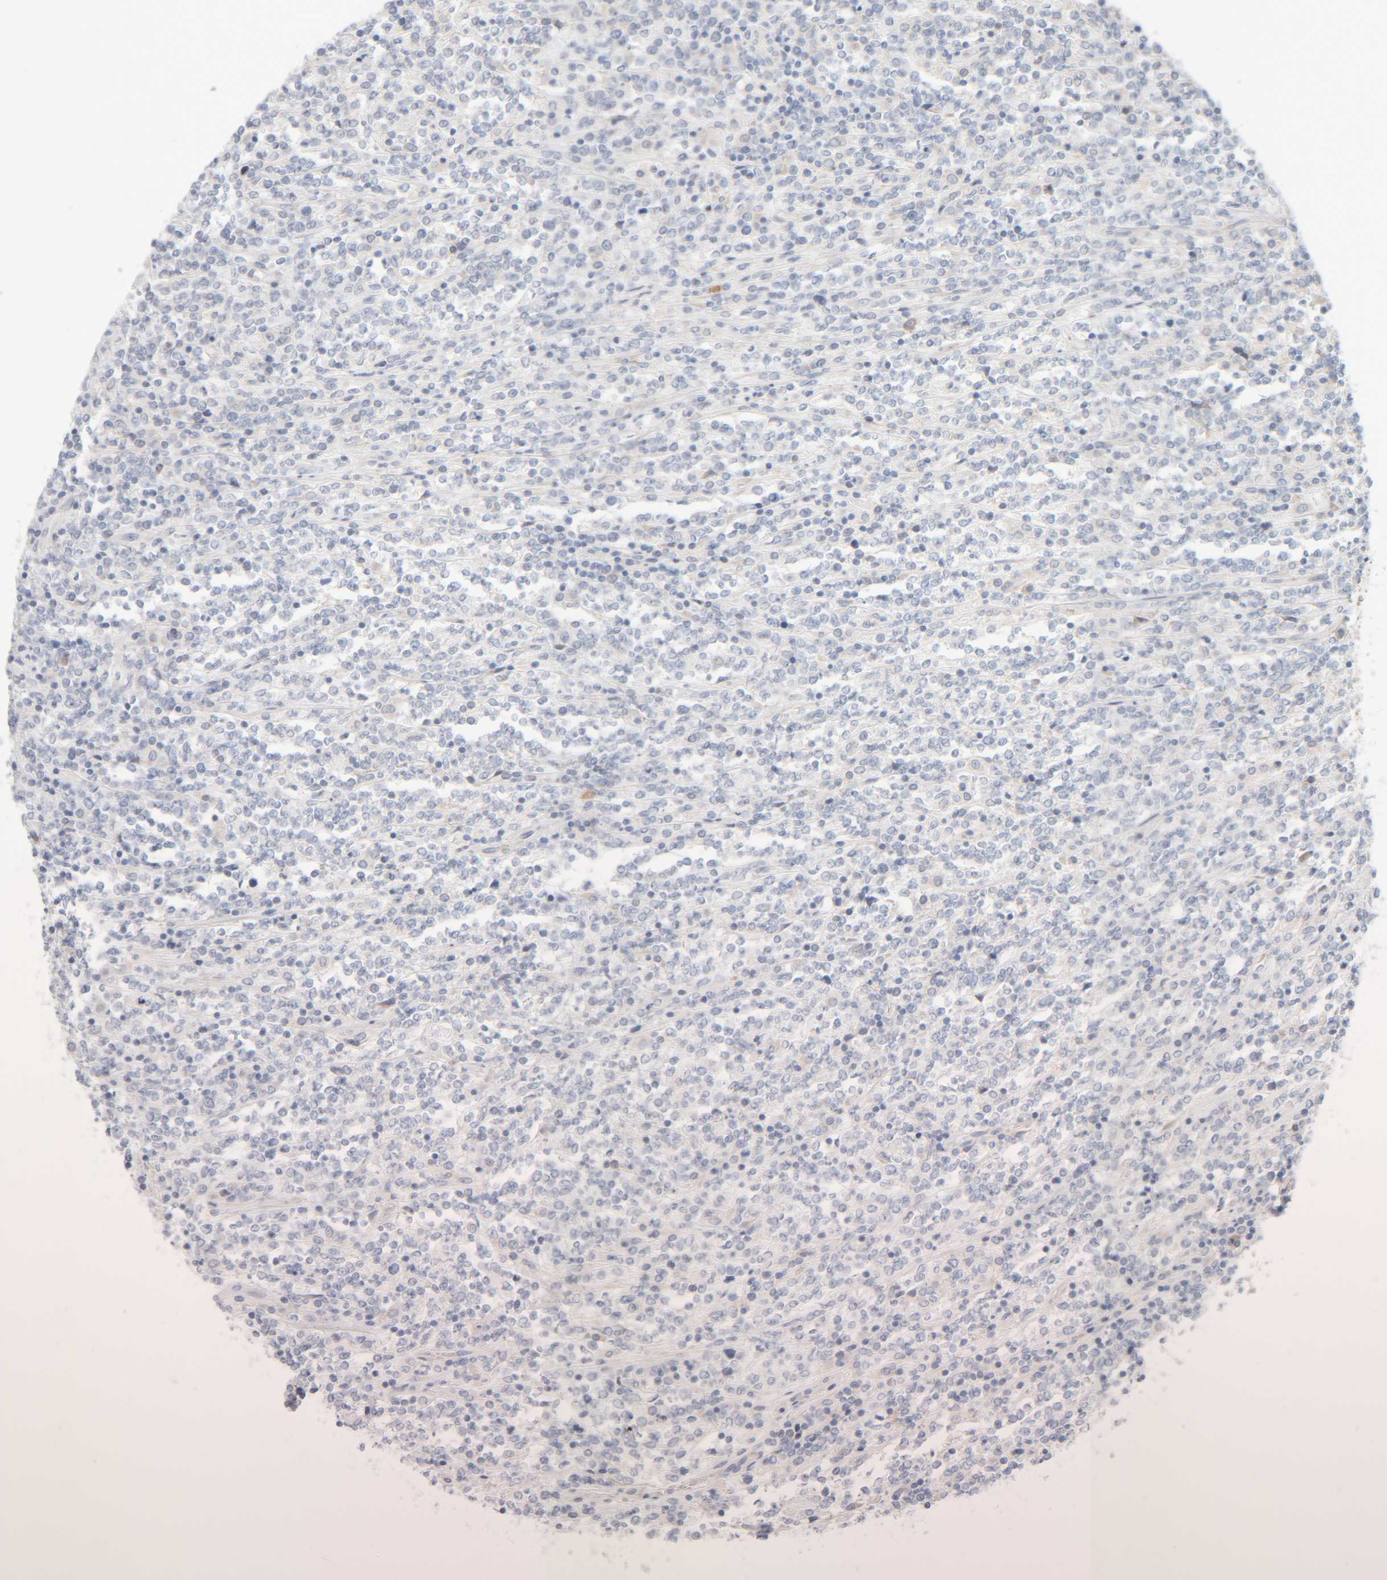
{"staining": {"intensity": "negative", "quantity": "none", "location": "none"}, "tissue": "lymphoma", "cell_type": "Tumor cells", "image_type": "cancer", "snomed": [{"axis": "morphology", "description": "Malignant lymphoma, non-Hodgkin's type, High grade"}, {"axis": "topography", "description": "Soft tissue"}], "caption": "Immunohistochemistry (IHC) of human high-grade malignant lymphoma, non-Hodgkin's type displays no positivity in tumor cells.", "gene": "RIDA", "patient": {"sex": "male", "age": 18}}